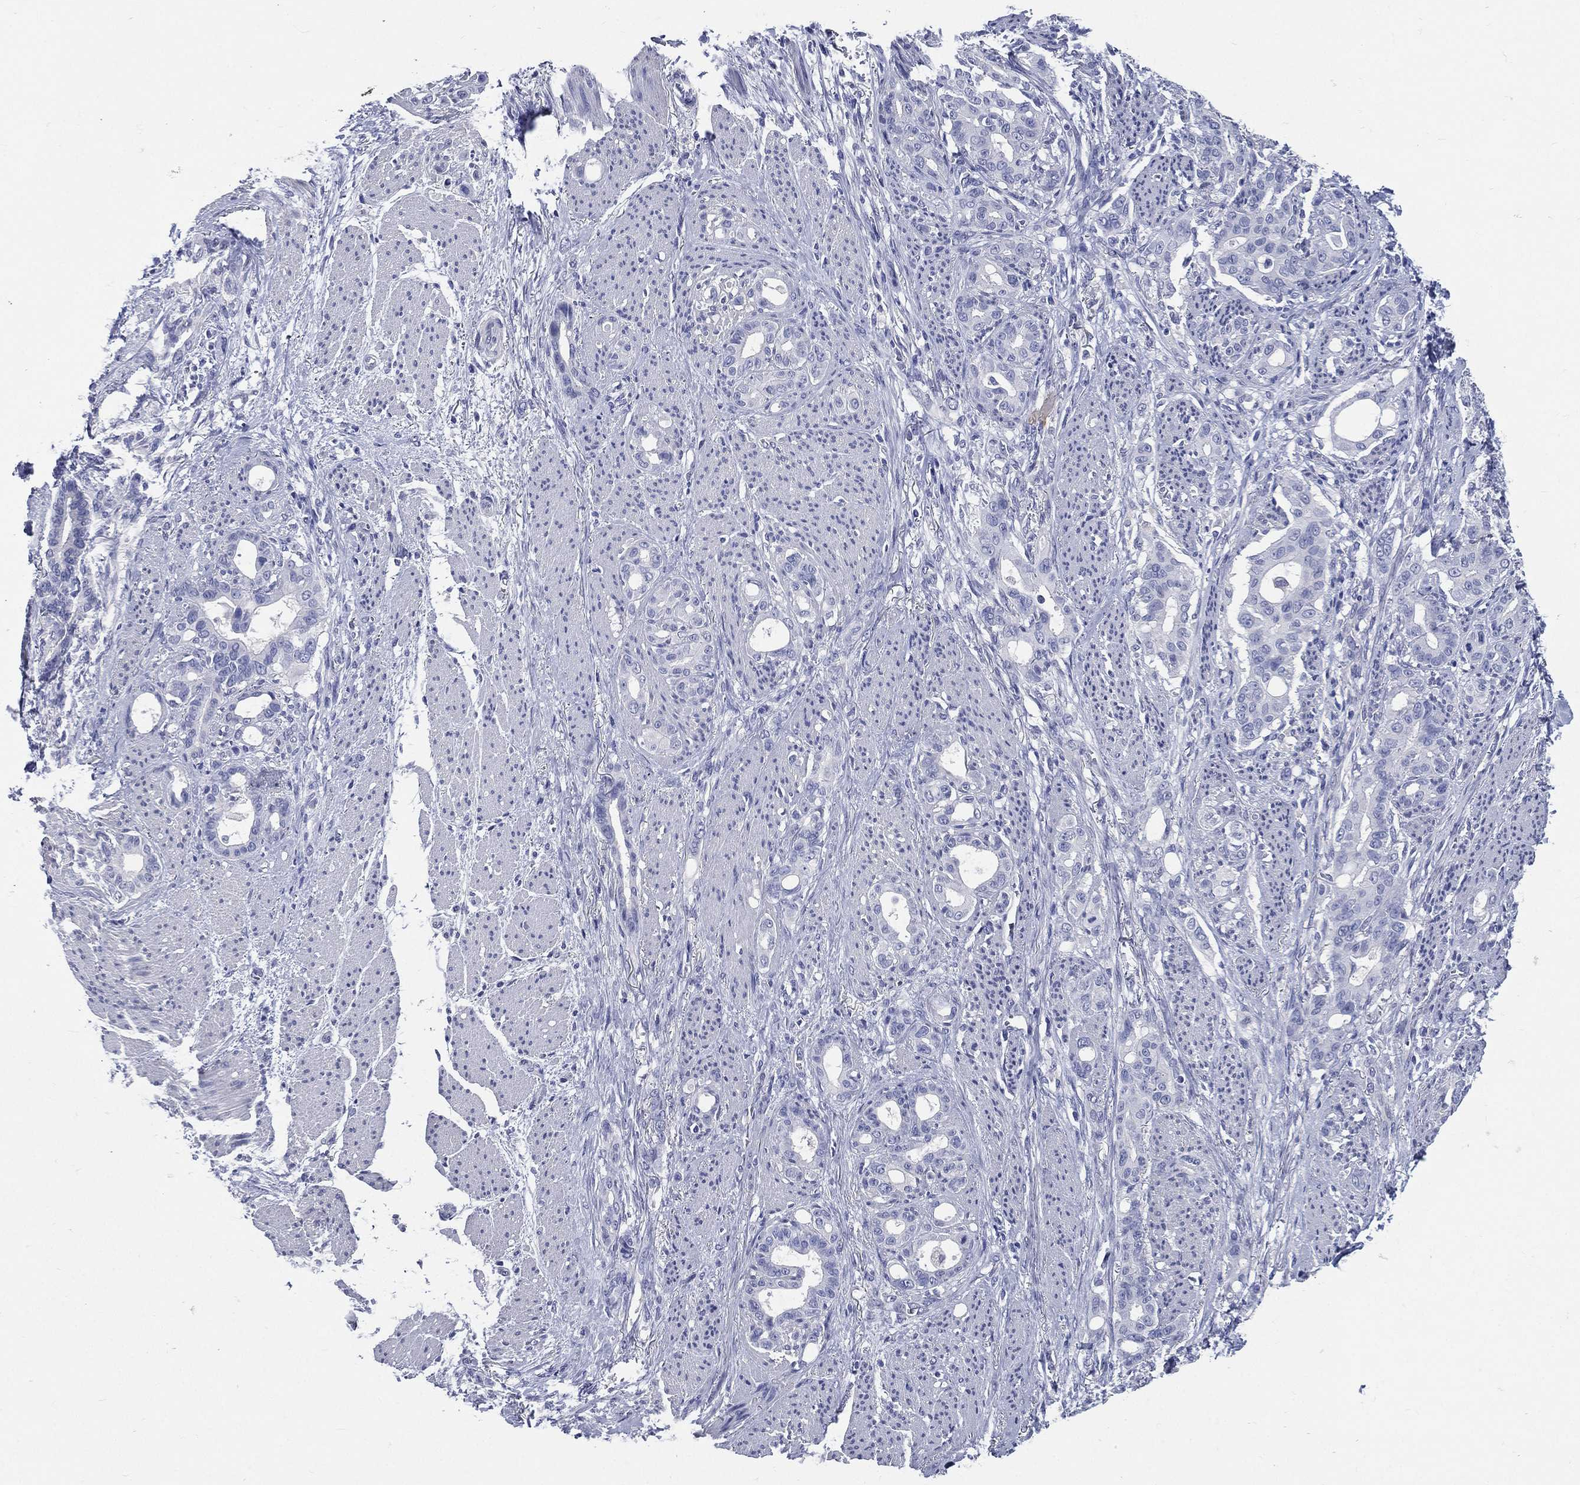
{"staining": {"intensity": "negative", "quantity": "none", "location": "none"}, "tissue": "stomach cancer", "cell_type": "Tumor cells", "image_type": "cancer", "snomed": [{"axis": "morphology", "description": "Normal tissue, NOS"}, {"axis": "morphology", "description": "Adenocarcinoma, NOS"}, {"axis": "topography", "description": "Esophagus"}, {"axis": "topography", "description": "Stomach, upper"}], "caption": "This is an immunohistochemistry (IHC) photomicrograph of stomach cancer. There is no expression in tumor cells.", "gene": "DPYS", "patient": {"sex": "male", "age": 62}}